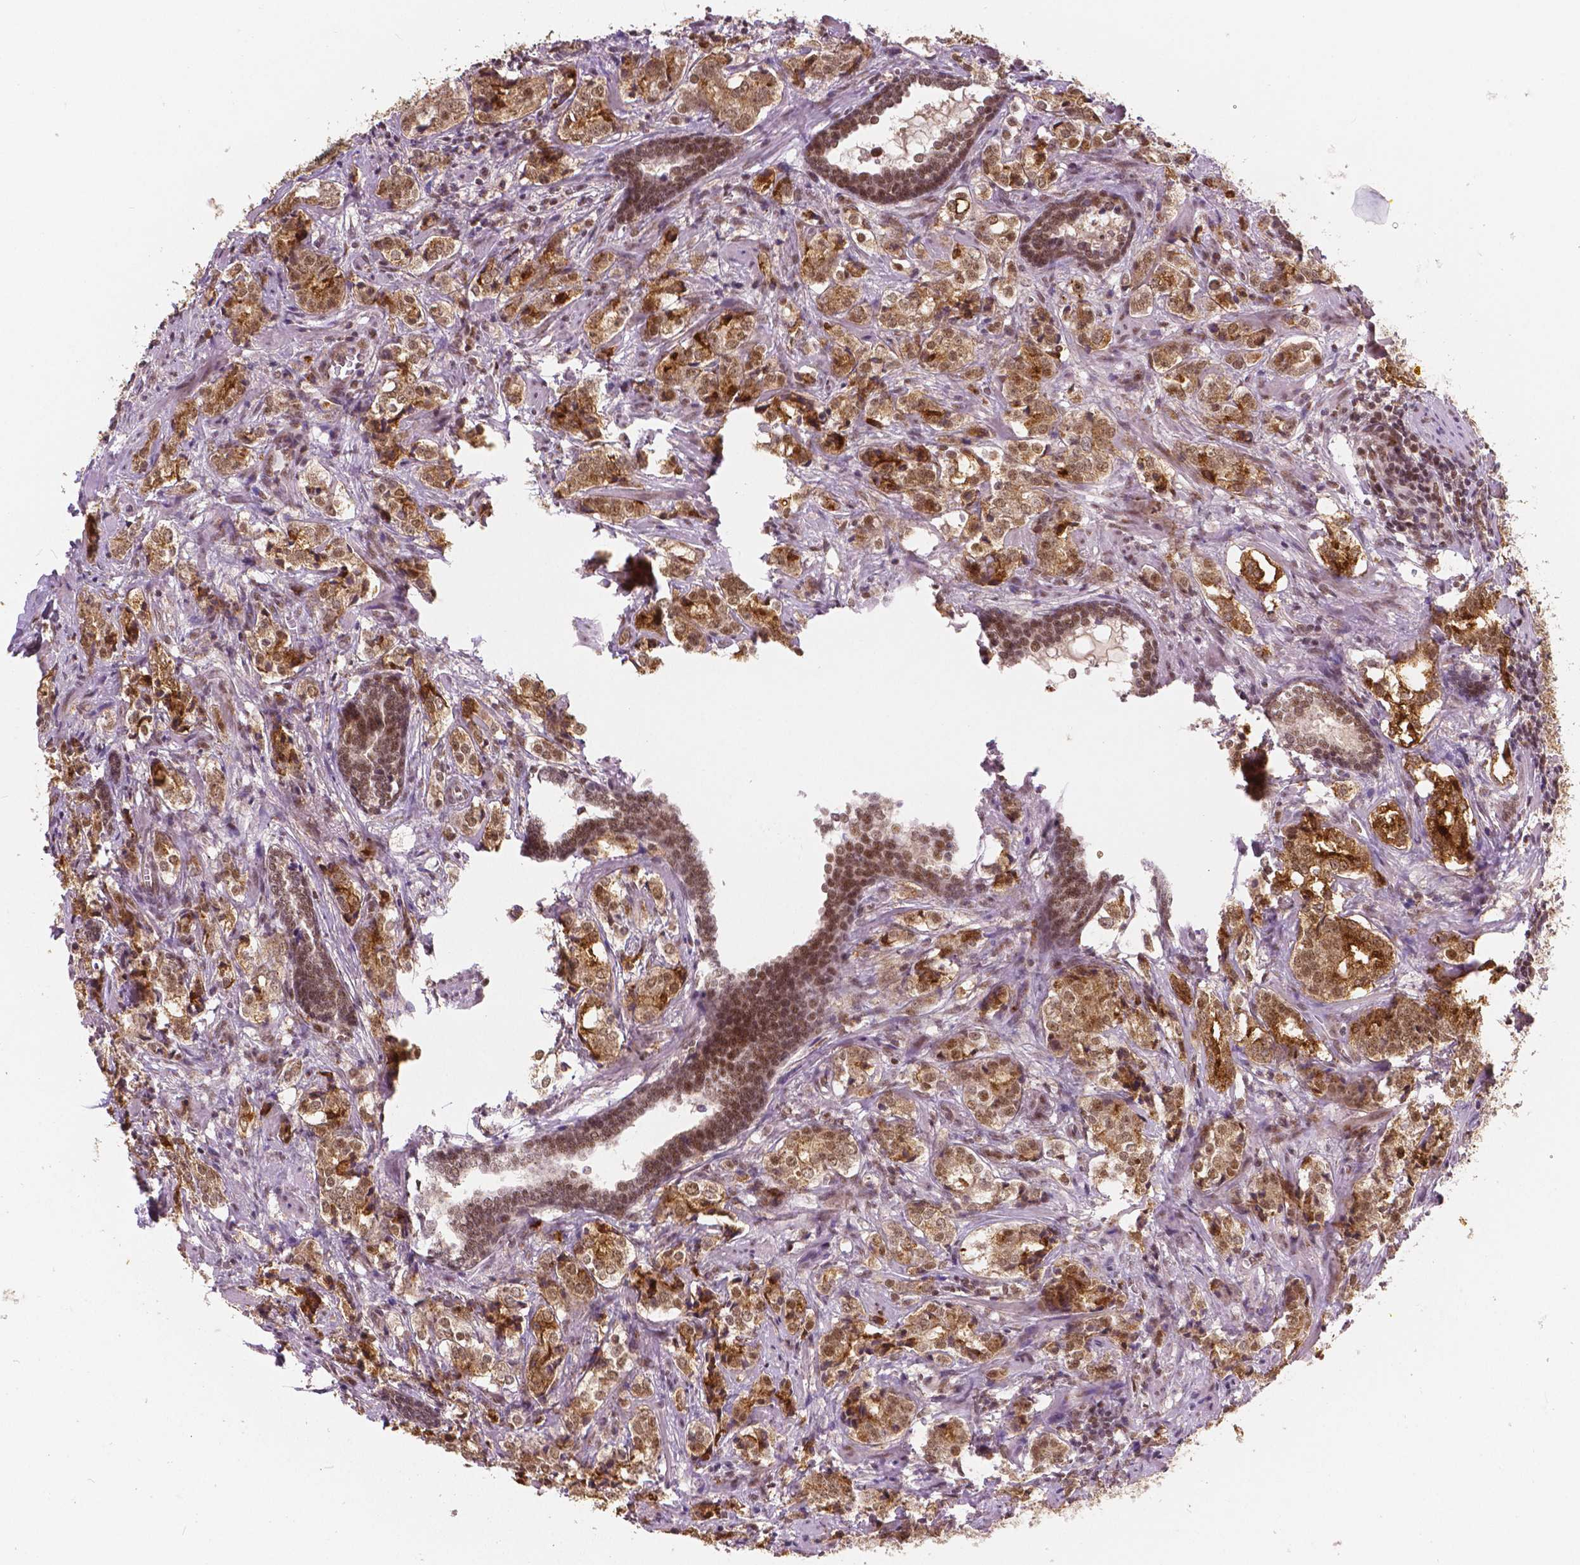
{"staining": {"intensity": "moderate", "quantity": ">75%", "location": "cytoplasmic/membranous,nuclear"}, "tissue": "prostate cancer", "cell_type": "Tumor cells", "image_type": "cancer", "snomed": [{"axis": "morphology", "description": "Adenocarcinoma, NOS"}, {"axis": "topography", "description": "Prostate and seminal vesicle, NOS"}], "caption": "Prostate adenocarcinoma stained with a protein marker shows moderate staining in tumor cells.", "gene": "NSD2", "patient": {"sex": "male", "age": 63}}